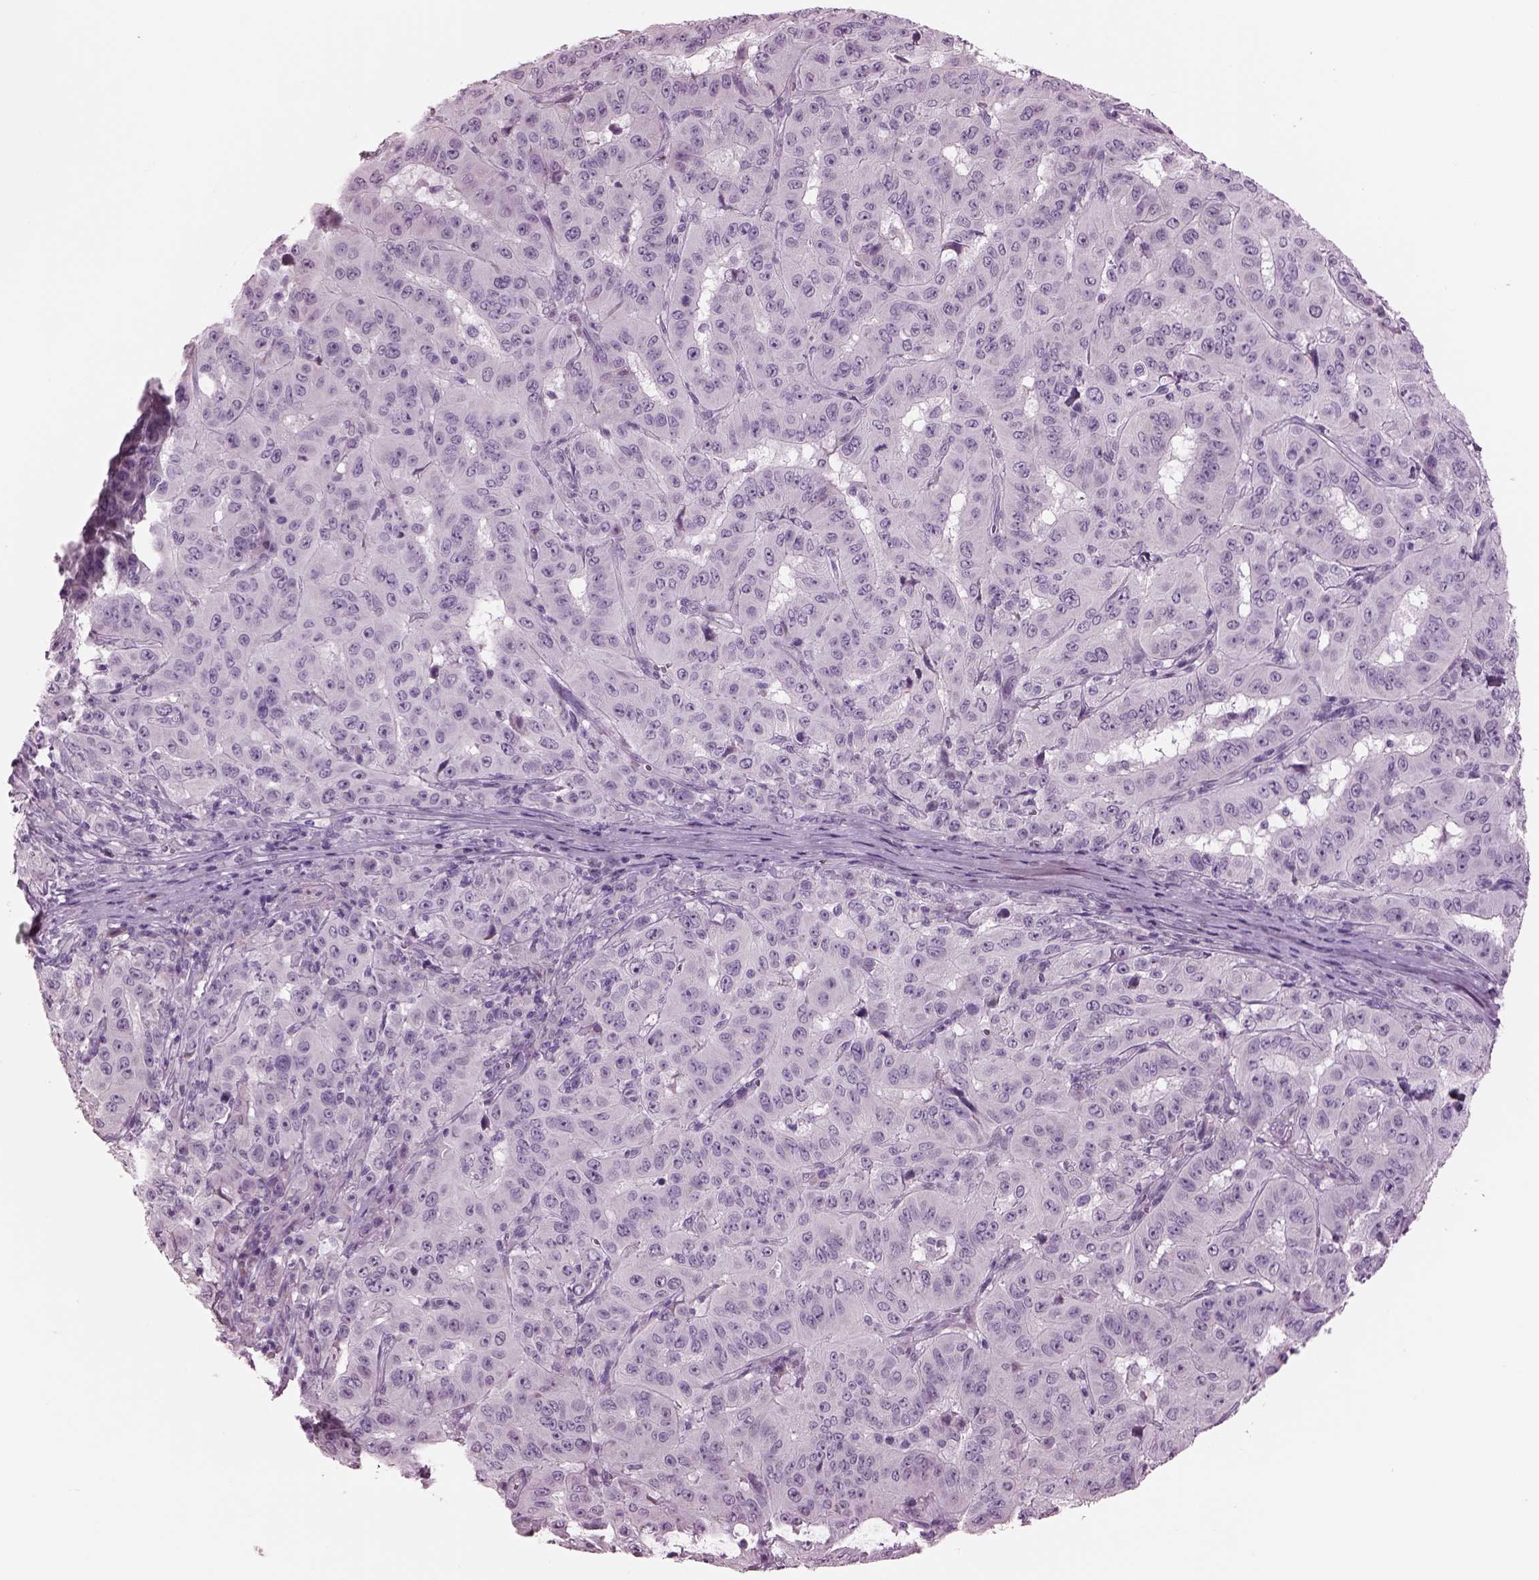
{"staining": {"intensity": "negative", "quantity": "none", "location": "none"}, "tissue": "pancreatic cancer", "cell_type": "Tumor cells", "image_type": "cancer", "snomed": [{"axis": "morphology", "description": "Adenocarcinoma, NOS"}, {"axis": "topography", "description": "Pancreas"}], "caption": "Image shows no protein expression in tumor cells of pancreatic cancer (adenocarcinoma) tissue.", "gene": "CYLC1", "patient": {"sex": "male", "age": 63}}